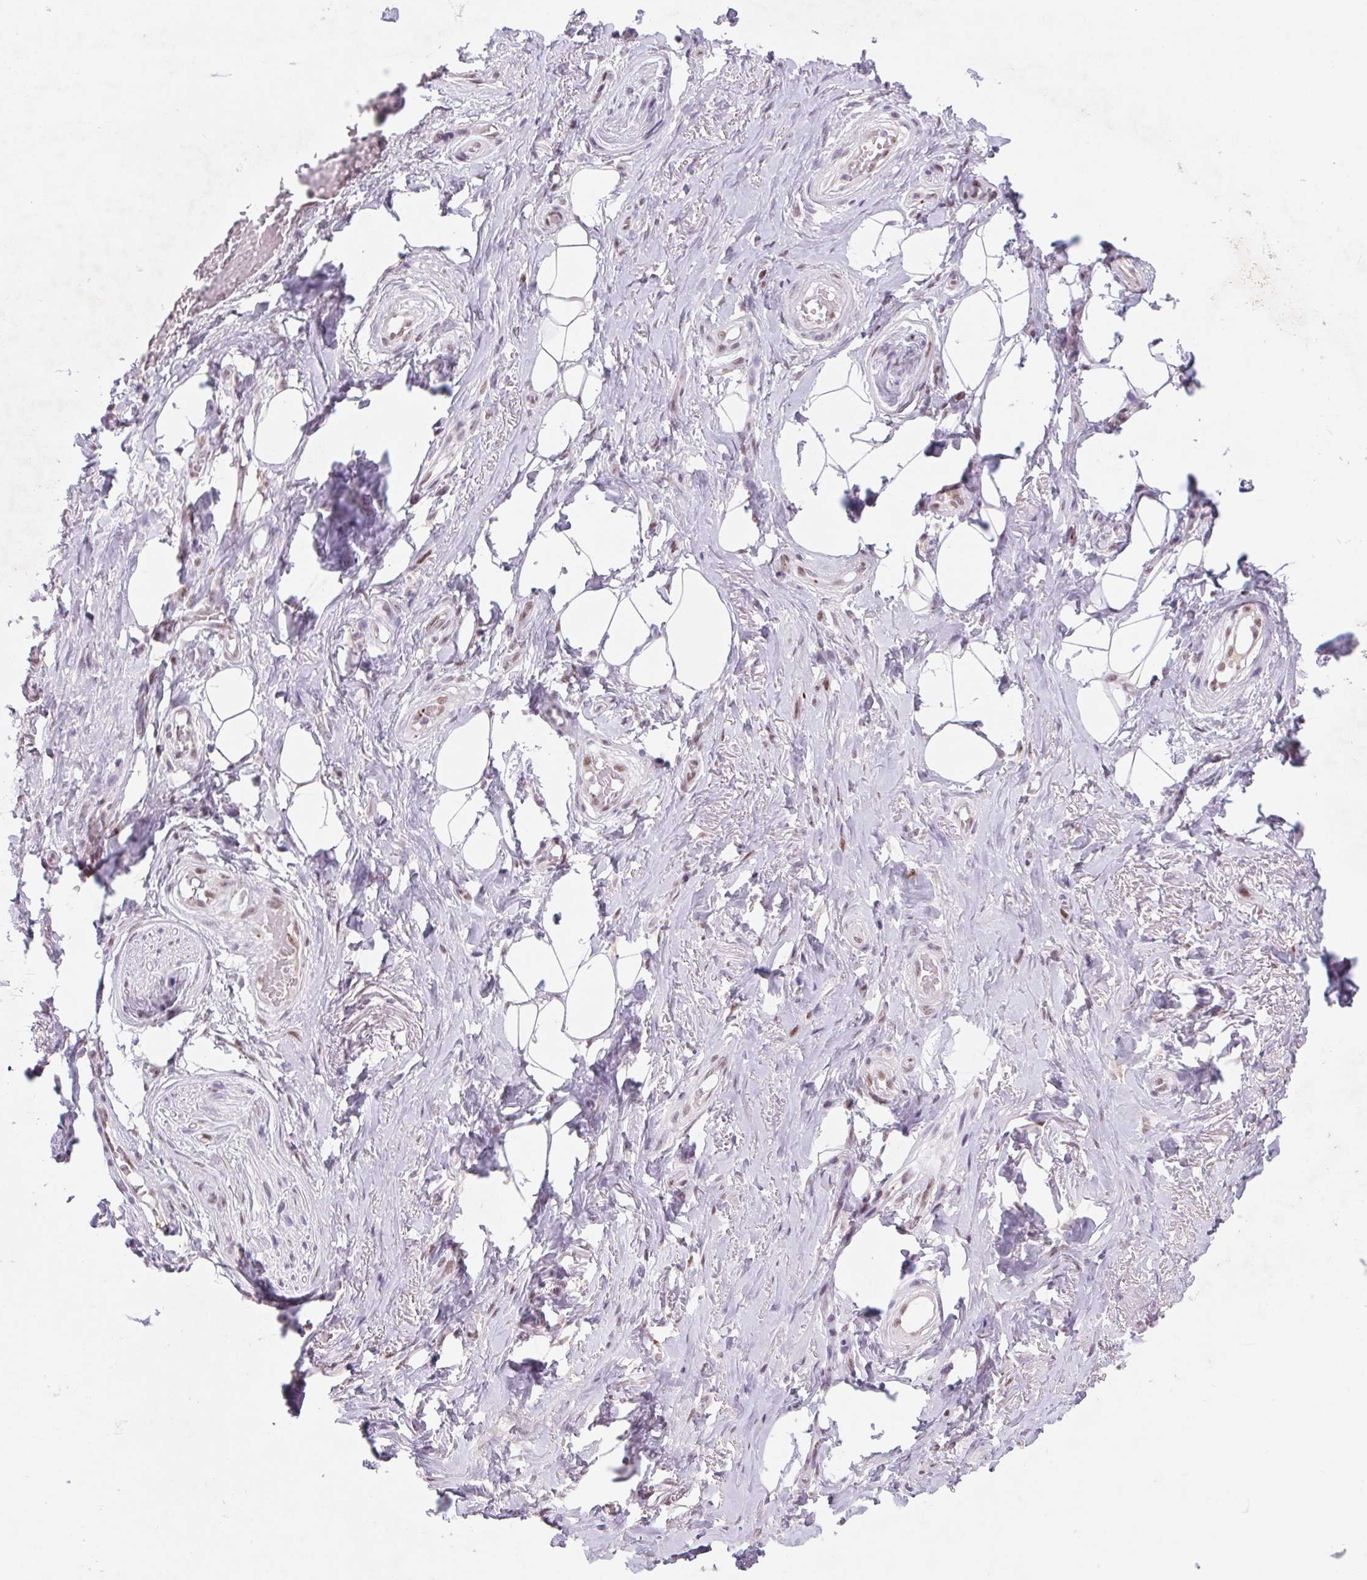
{"staining": {"intensity": "negative", "quantity": "none", "location": "none"}, "tissue": "adipose tissue", "cell_type": "Adipocytes", "image_type": "normal", "snomed": [{"axis": "morphology", "description": "Normal tissue, NOS"}, {"axis": "topography", "description": "Anal"}, {"axis": "topography", "description": "Peripheral nerve tissue"}], "caption": "An immunohistochemistry histopathology image of normal adipose tissue is shown. There is no staining in adipocytes of adipose tissue. (DAB IHC visualized using brightfield microscopy, high magnification).", "gene": "DPPA5", "patient": {"sex": "male", "age": 53}}